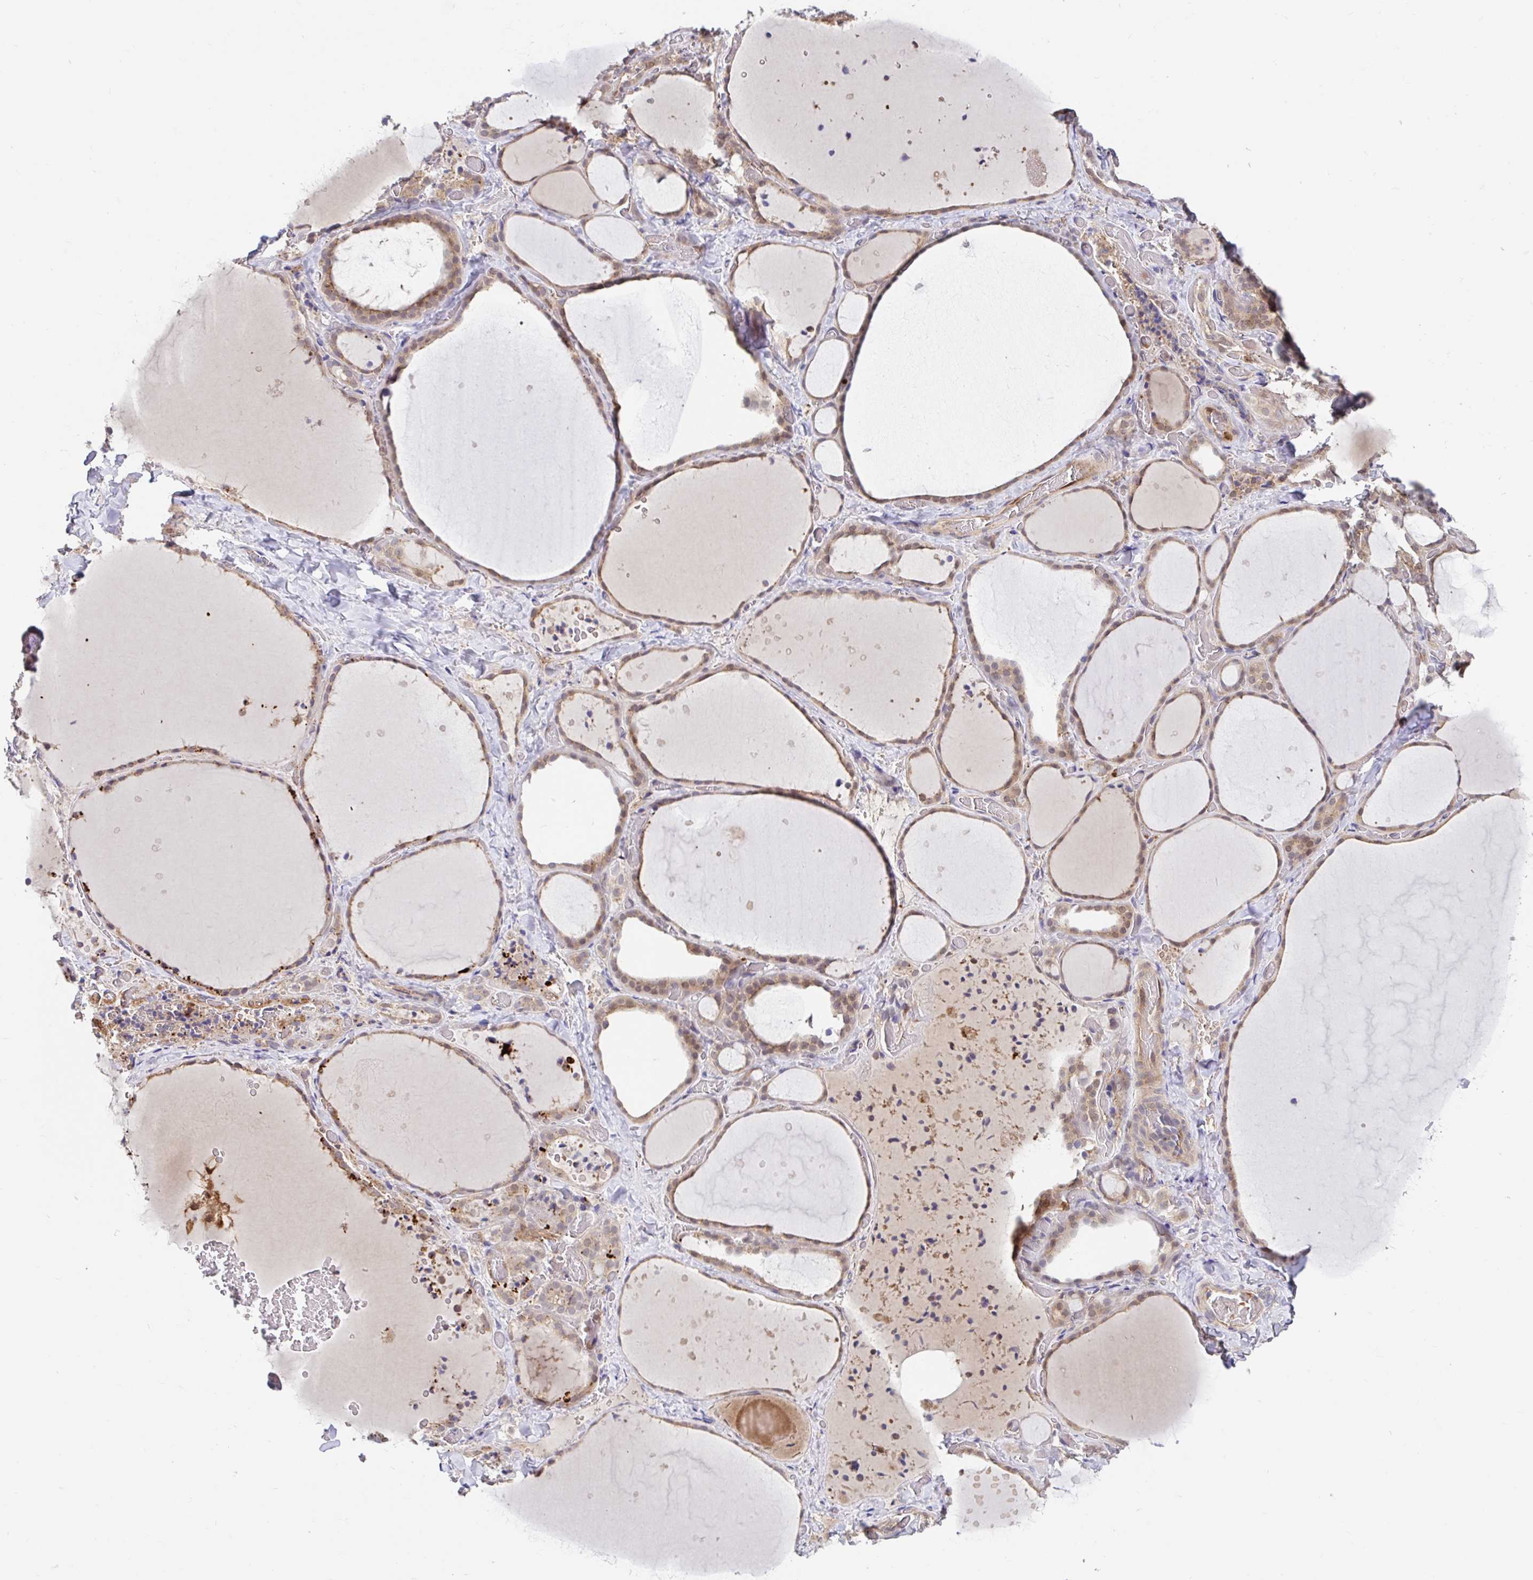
{"staining": {"intensity": "weak", "quantity": ">75%", "location": "cytoplasmic/membranous"}, "tissue": "thyroid gland", "cell_type": "Glandular cells", "image_type": "normal", "snomed": [{"axis": "morphology", "description": "Normal tissue, NOS"}, {"axis": "topography", "description": "Thyroid gland"}], "caption": "Protein expression by IHC shows weak cytoplasmic/membranous staining in about >75% of glandular cells in normal thyroid gland.", "gene": "BLVRA", "patient": {"sex": "female", "age": 36}}